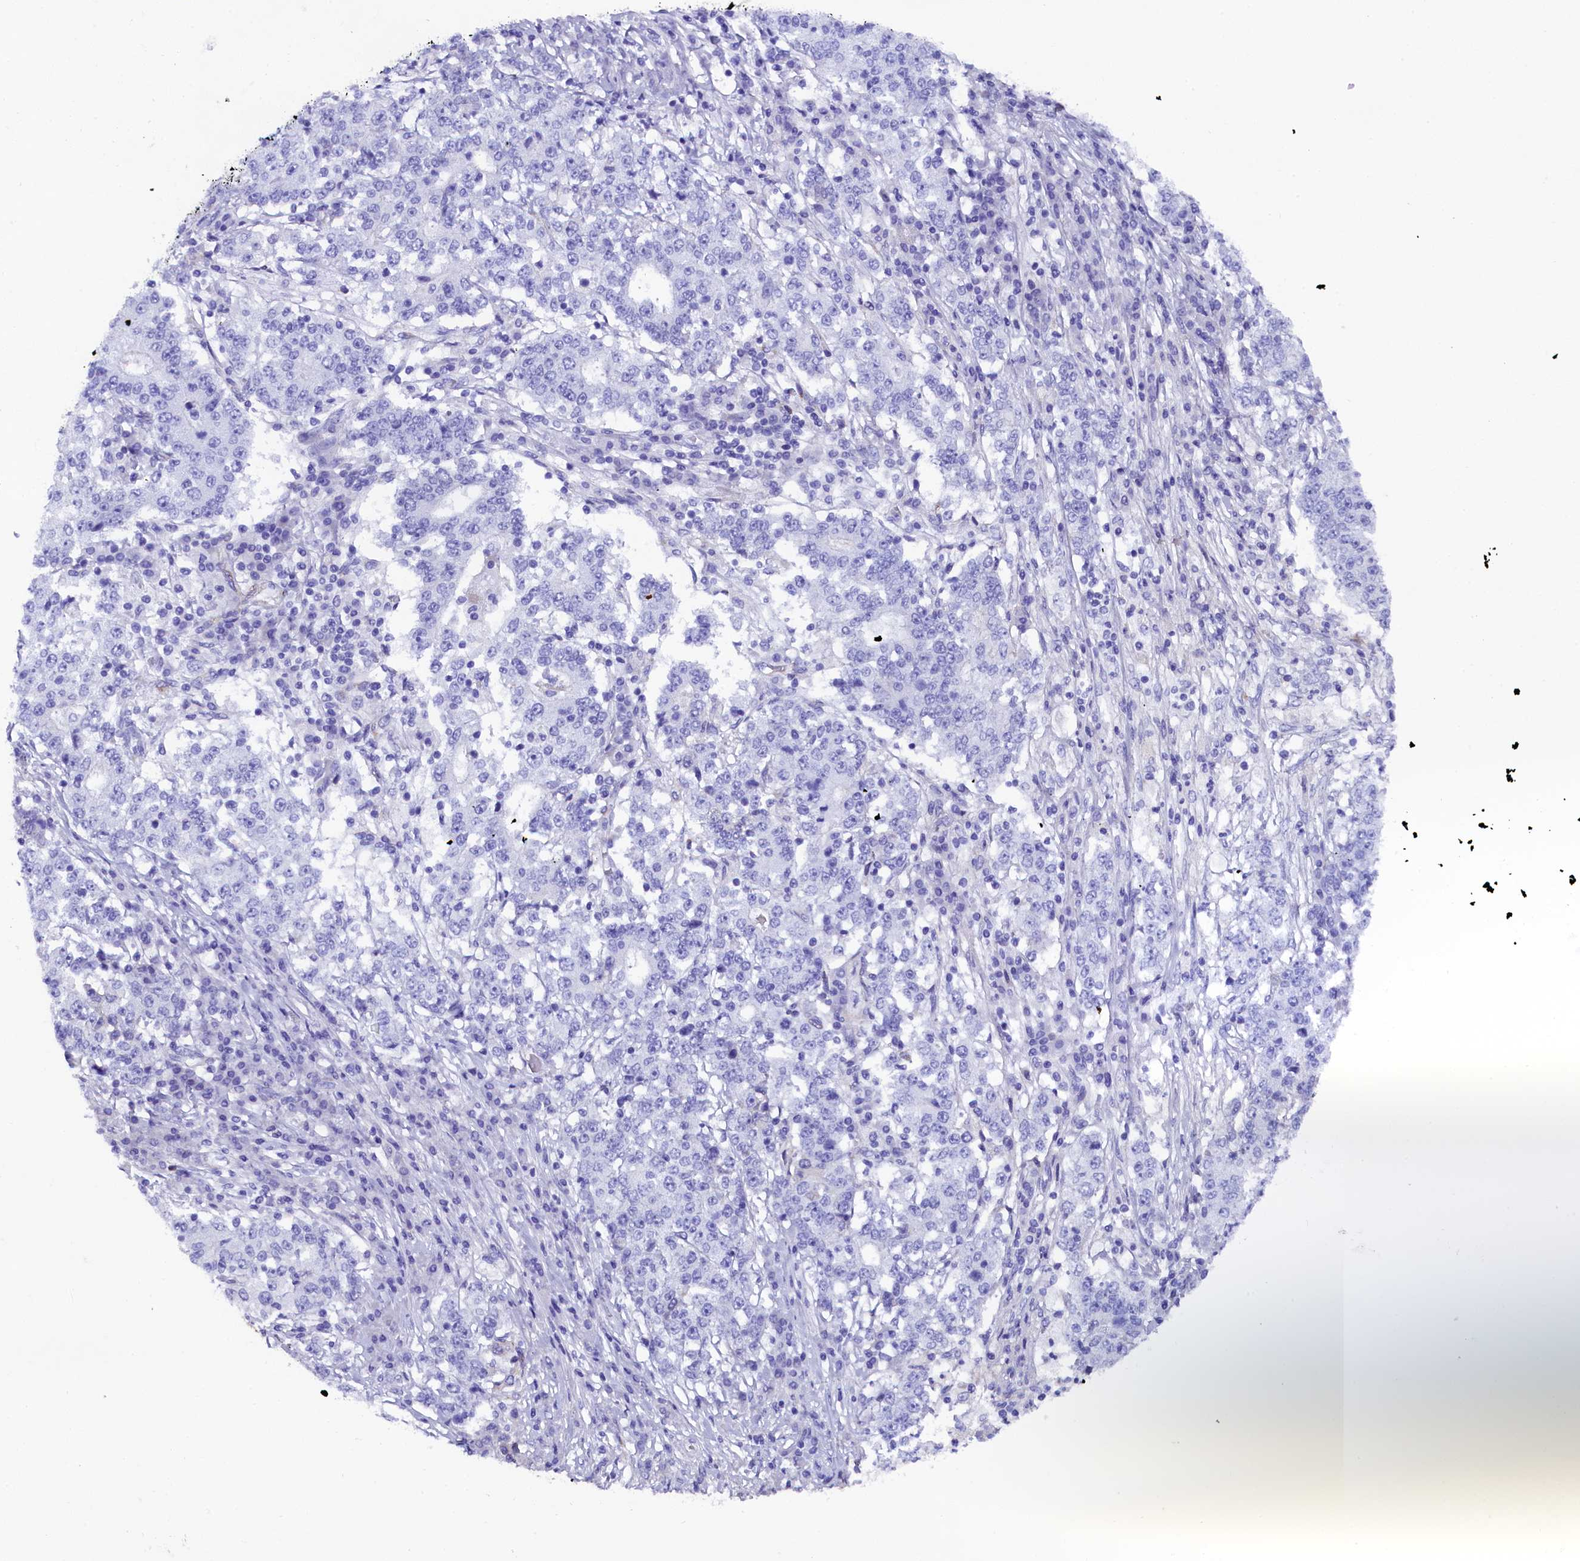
{"staining": {"intensity": "negative", "quantity": "none", "location": "none"}, "tissue": "stomach cancer", "cell_type": "Tumor cells", "image_type": "cancer", "snomed": [{"axis": "morphology", "description": "Adenocarcinoma, NOS"}, {"axis": "topography", "description": "Stomach"}], "caption": "DAB immunohistochemical staining of human stomach cancer (adenocarcinoma) exhibits no significant staining in tumor cells.", "gene": "SOD3", "patient": {"sex": "male", "age": 59}}